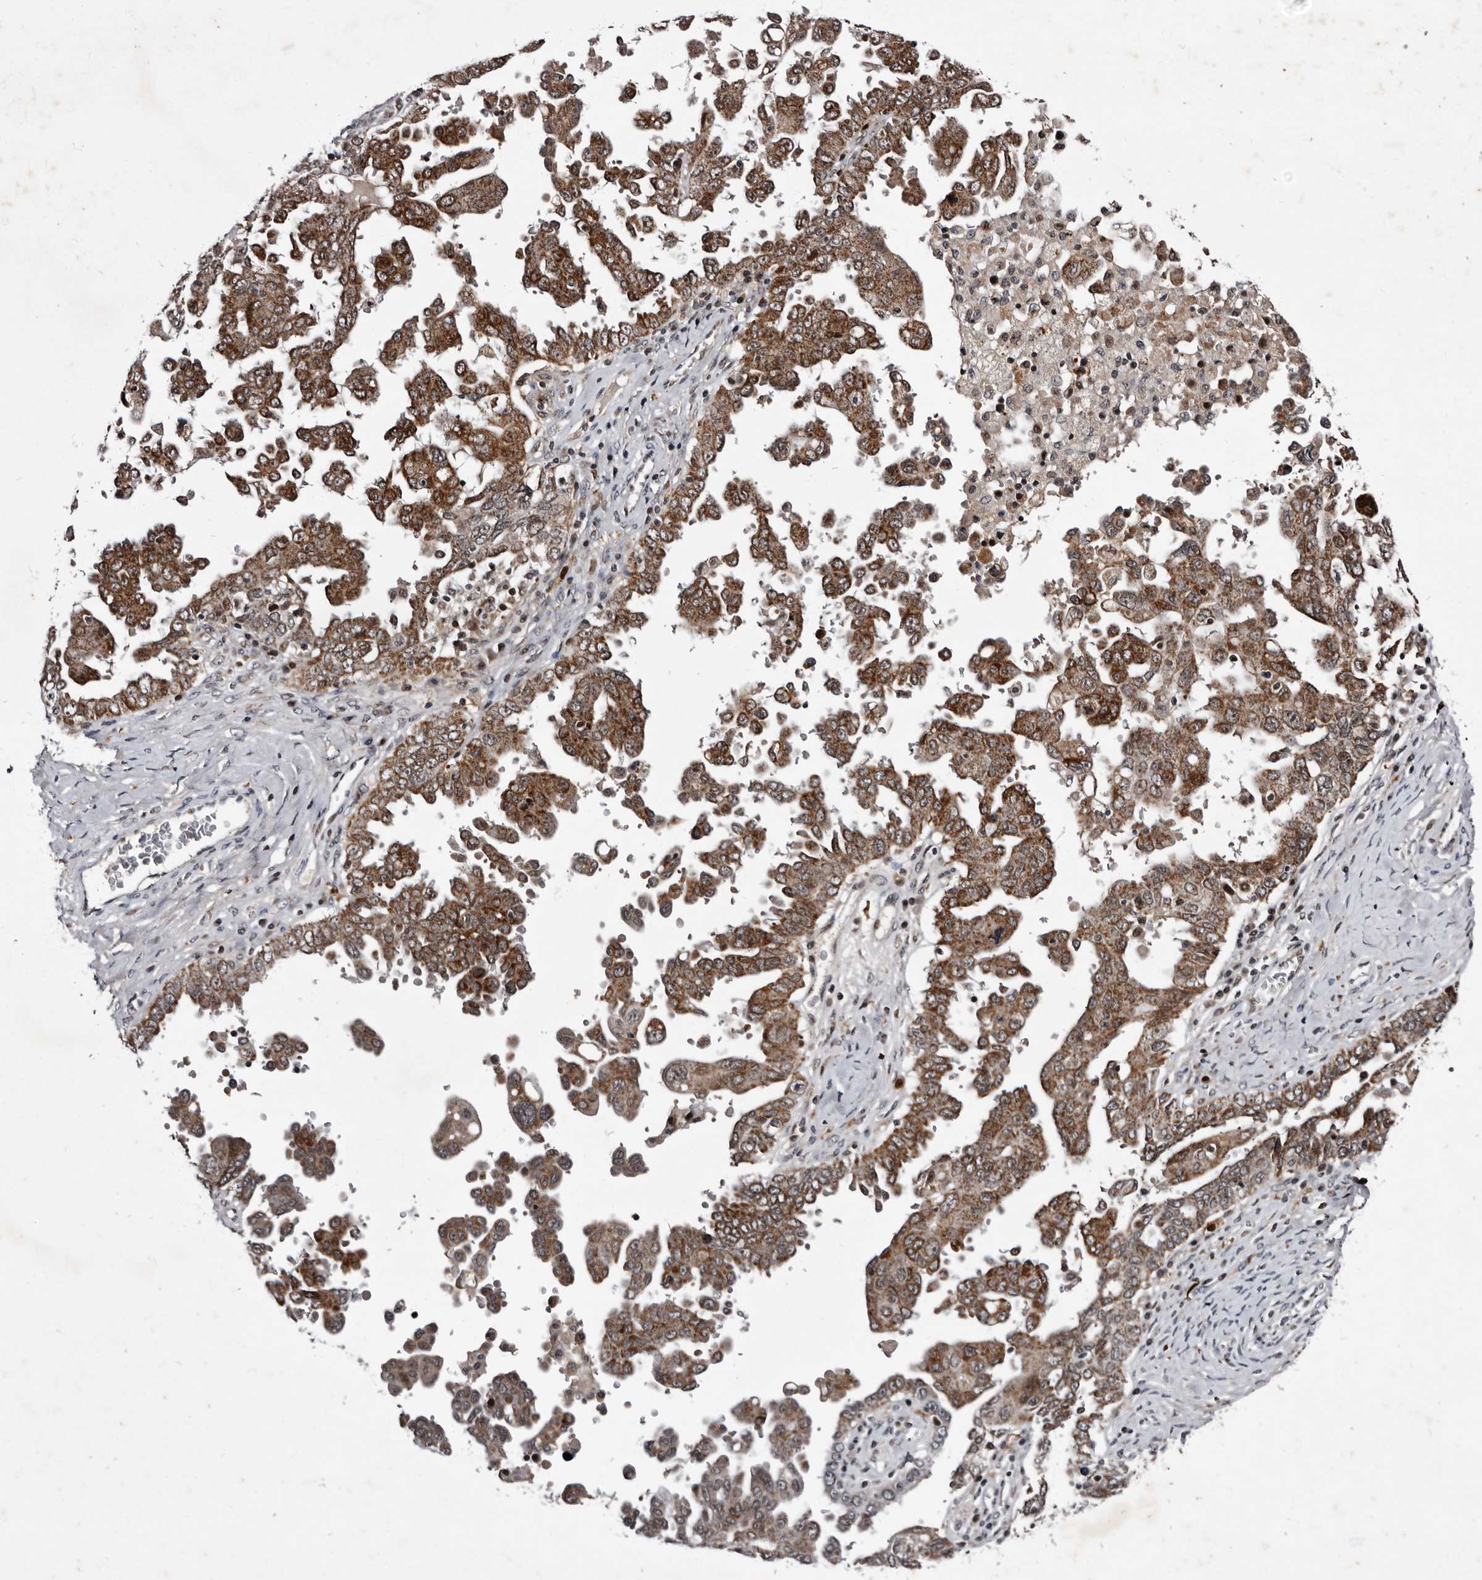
{"staining": {"intensity": "moderate", "quantity": ">75%", "location": "cytoplasmic/membranous"}, "tissue": "ovarian cancer", "cell_type": "Tumor cells", "image_type": "cancer", "snomed": [{"axis": "morphology", "description": "Carcinoma, endometroid"}, {"axis": "topography", "description": "Ovary"}], "caption": "Immunohistochemistry image of human ovarian cancer (endometroid carcinoma) stained for a protein (brown), which reveals medium levels of moderate cytoplasmic/membranous staining in approximately >75% of tumor cells.", "gene": "TNKS", "patient": {"sex": "female", "age": 62}}